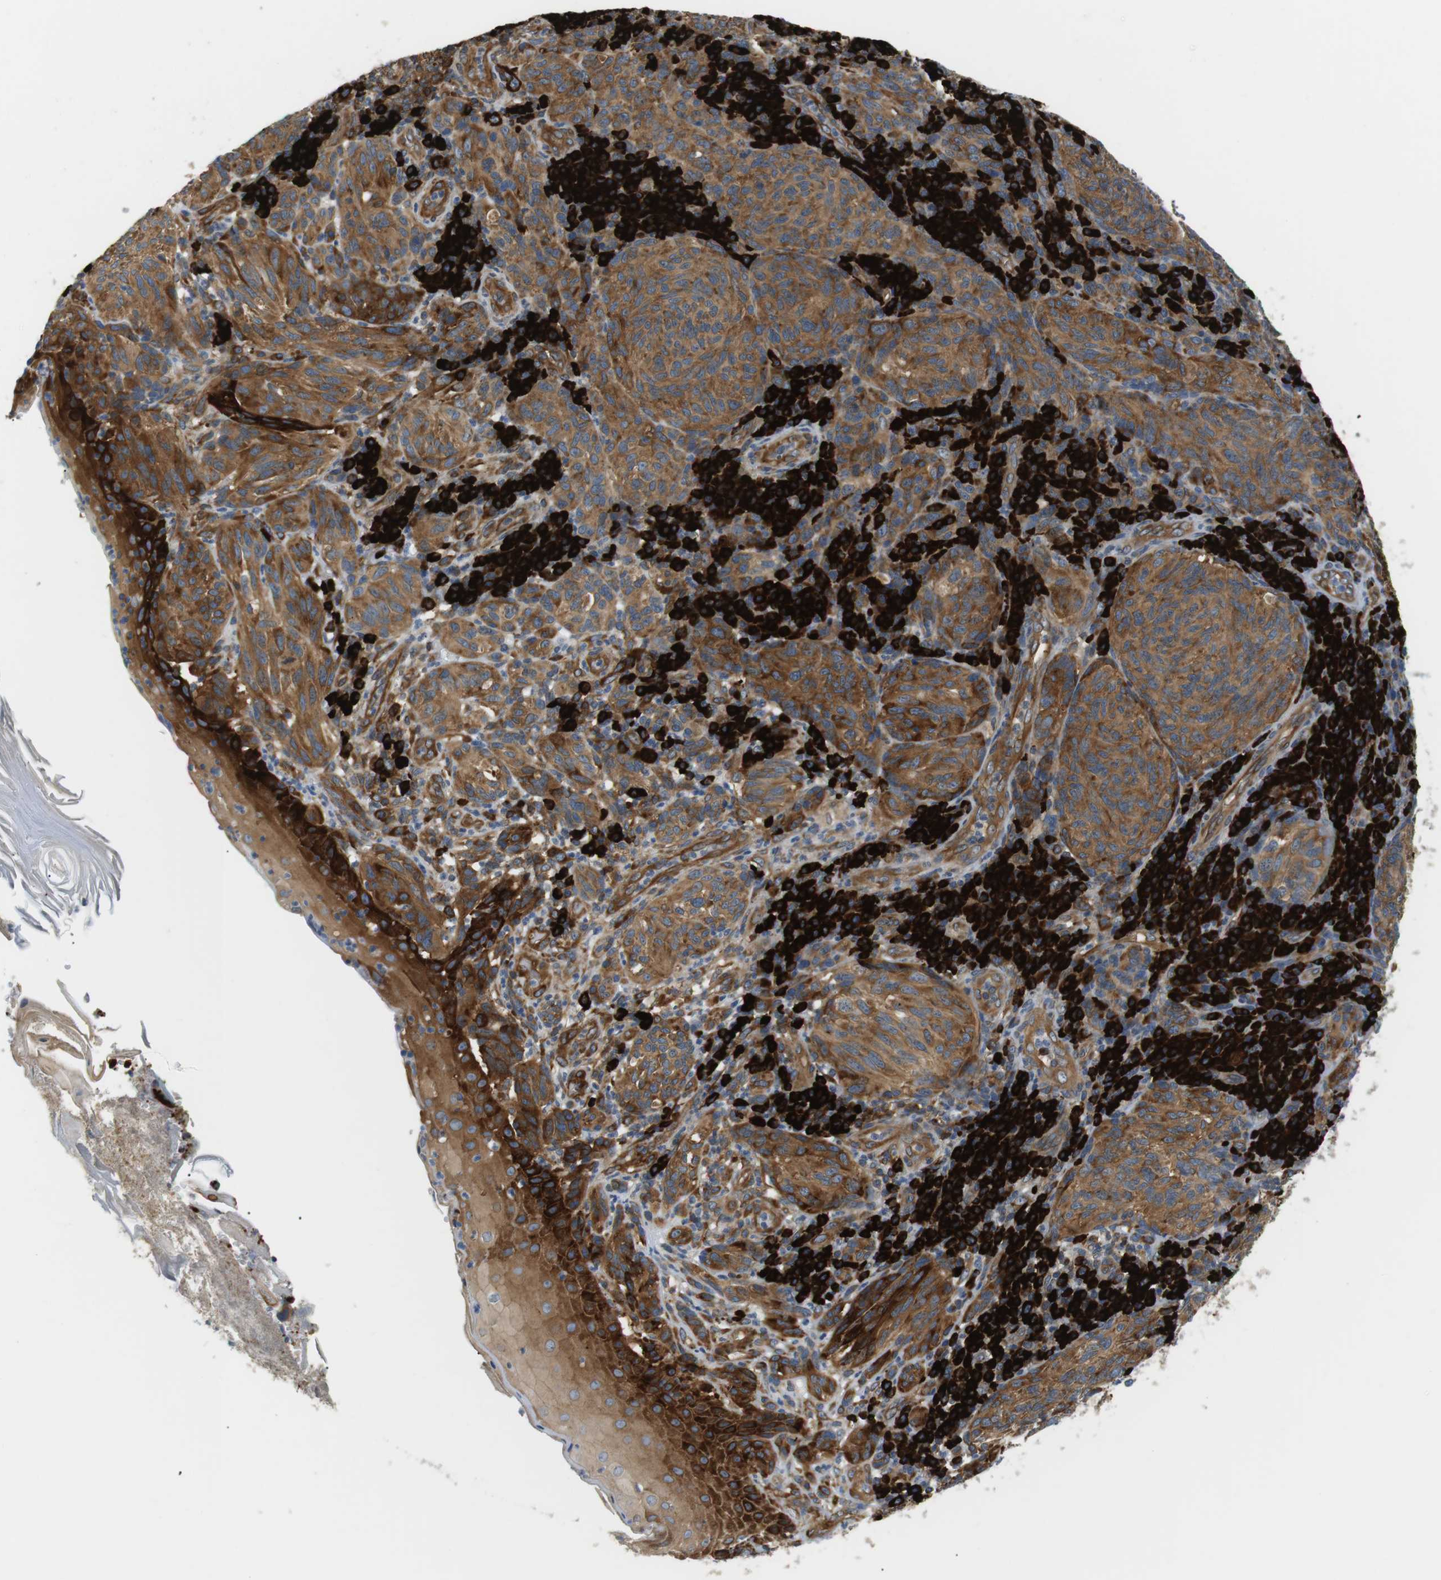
{"staining": {"intensity": "moderate", "quantity": ">75%", "location": "cytoplasmic/membranous"}, "tissue": "melanoma", "cell_type": "Tumor cells", "image_type": "cancer", "snomed": [{"axis": "morphology", "description": "Malignant melanoma, NOS"}, {"axis": "topography", "description": "Skin"}], "caption": "About >75% of tumor cells in malignant melanoma display moderate cytoplasmic/membranous protein expression as visualized by brown immunohistochemical staining.", "gene": "TMEM200A", "patient": {"sex": "female", "age": 73}}